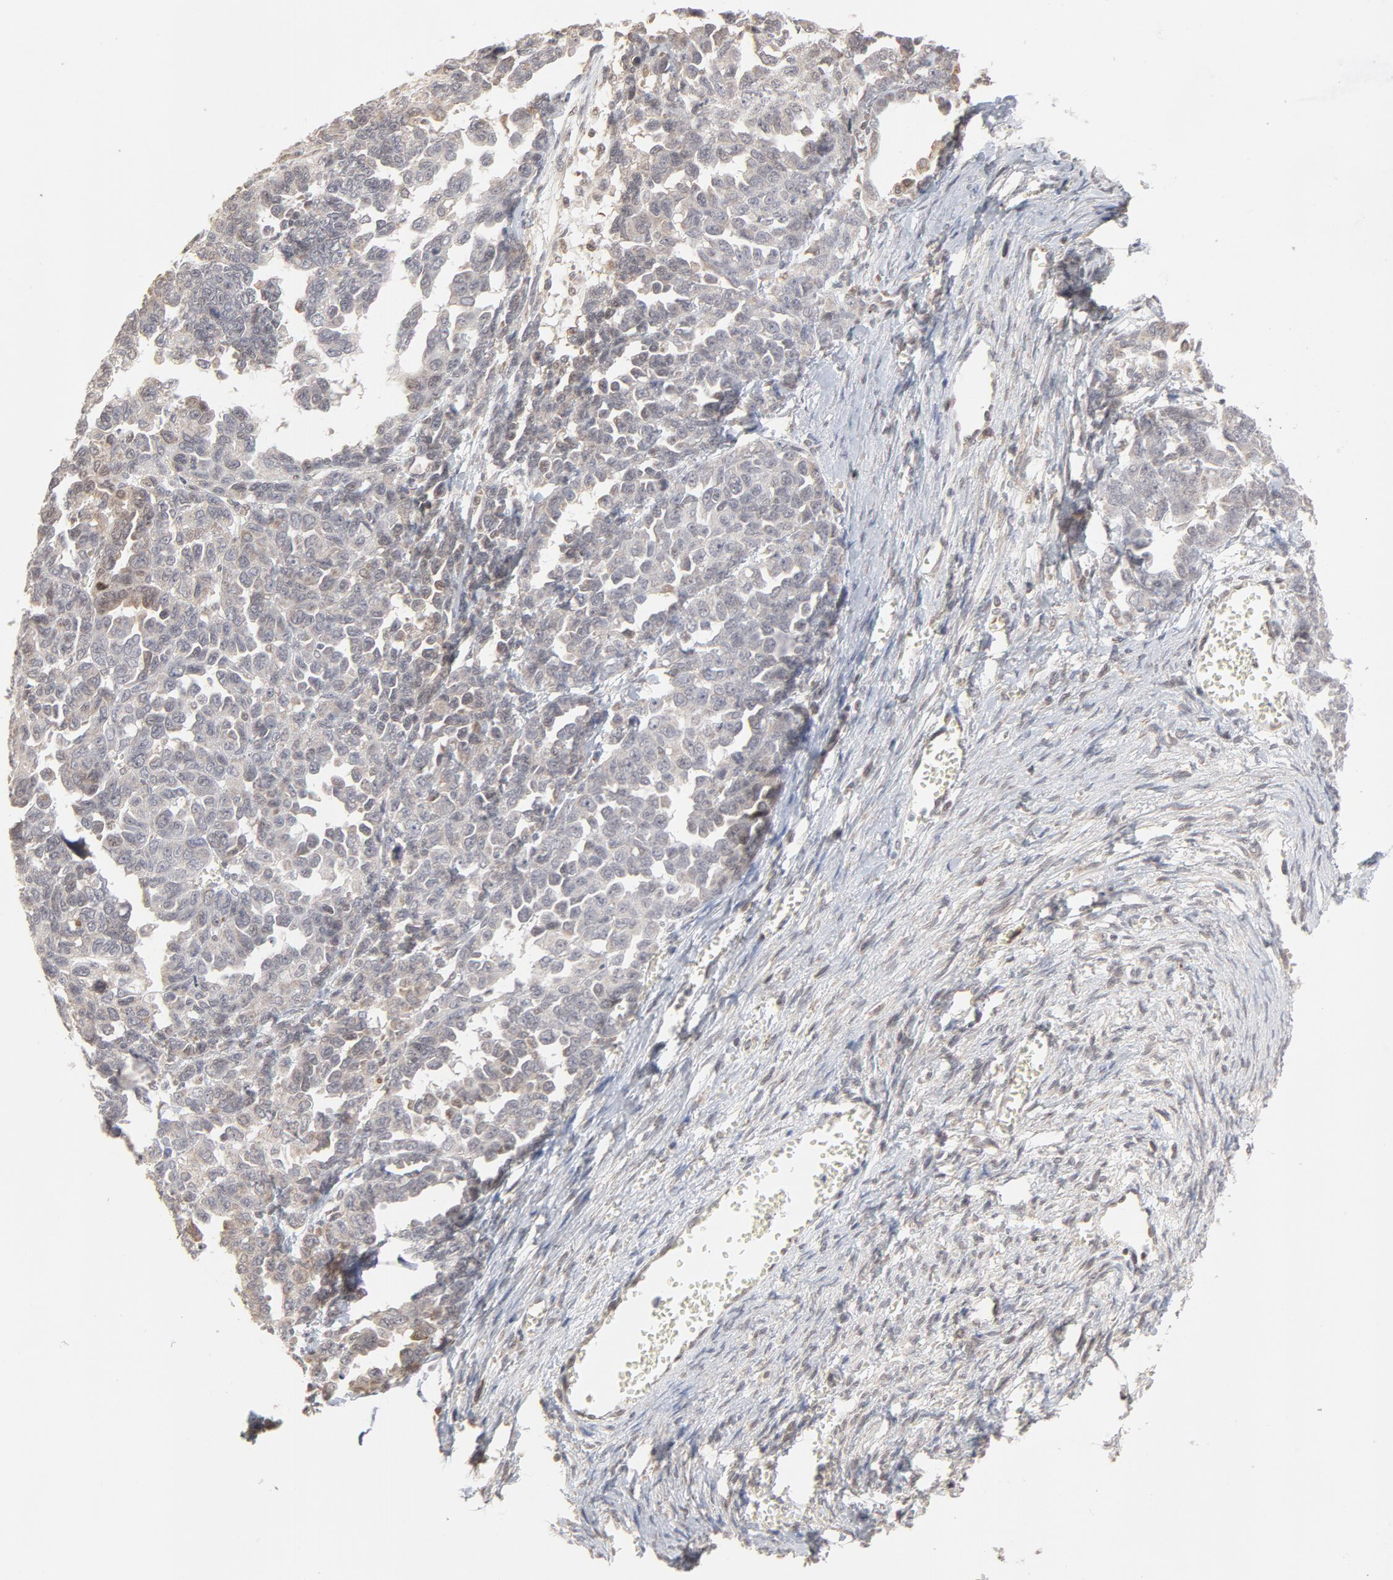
{"staining": {"intensity": "weak", "quantity": "<25%", "location": "cytoplasmic/membranous"}, "tissue": "ovarian cancer", "cell_type": "Tumor cells", "image_type": "cancer", "snomed": [{"axis": "morphology", "description": "Cystadenocarcinoma, serous, NOS"}, {"axis": "topography", "description": "Ovary"}], "caption": "Tumor cells show no significant protein staining in ovarian cancer (serous cystadenocarcinoma).", "gene": "ARIH1", "patient": {"sex": "female", "age": 69}}